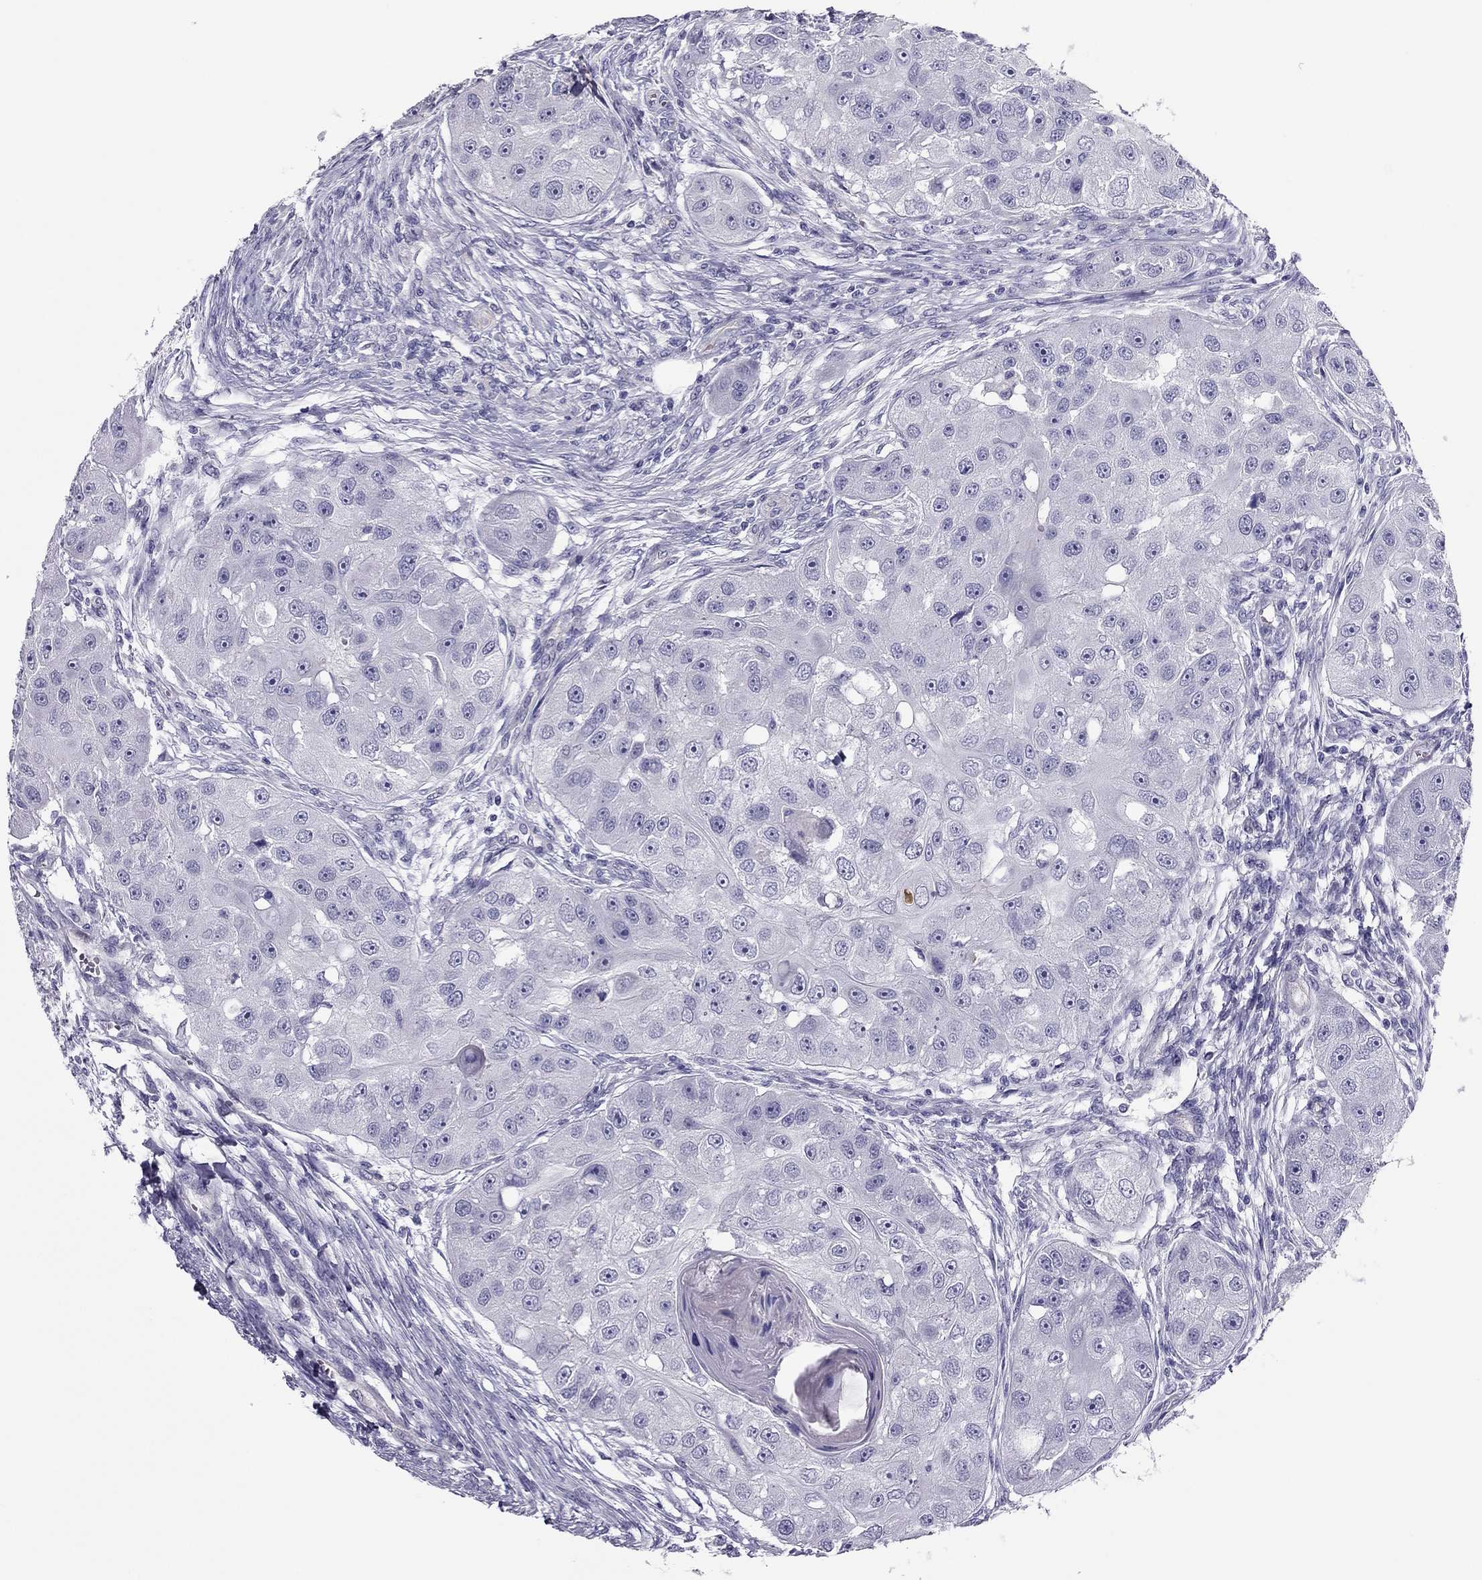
{"staining": {"intensity": "negative", "quantity": "none", "location": "none"}, "tissue": "head and neck cancer", "cell_type": "Tumor cells", "image_type": "cancer", "snomed": [{"axis": "morphology", "description": "Squamous cell carcinoma, NOS"}, {"axis": "topography", "description": "Head-Neck"}], "caption": "The image demonstrates no significant expression in tumor cells of head and neck cancer (squamous cell carcinoma).", "gene": "PDE6A", "patient": {"sex": "male", "age": 51}}